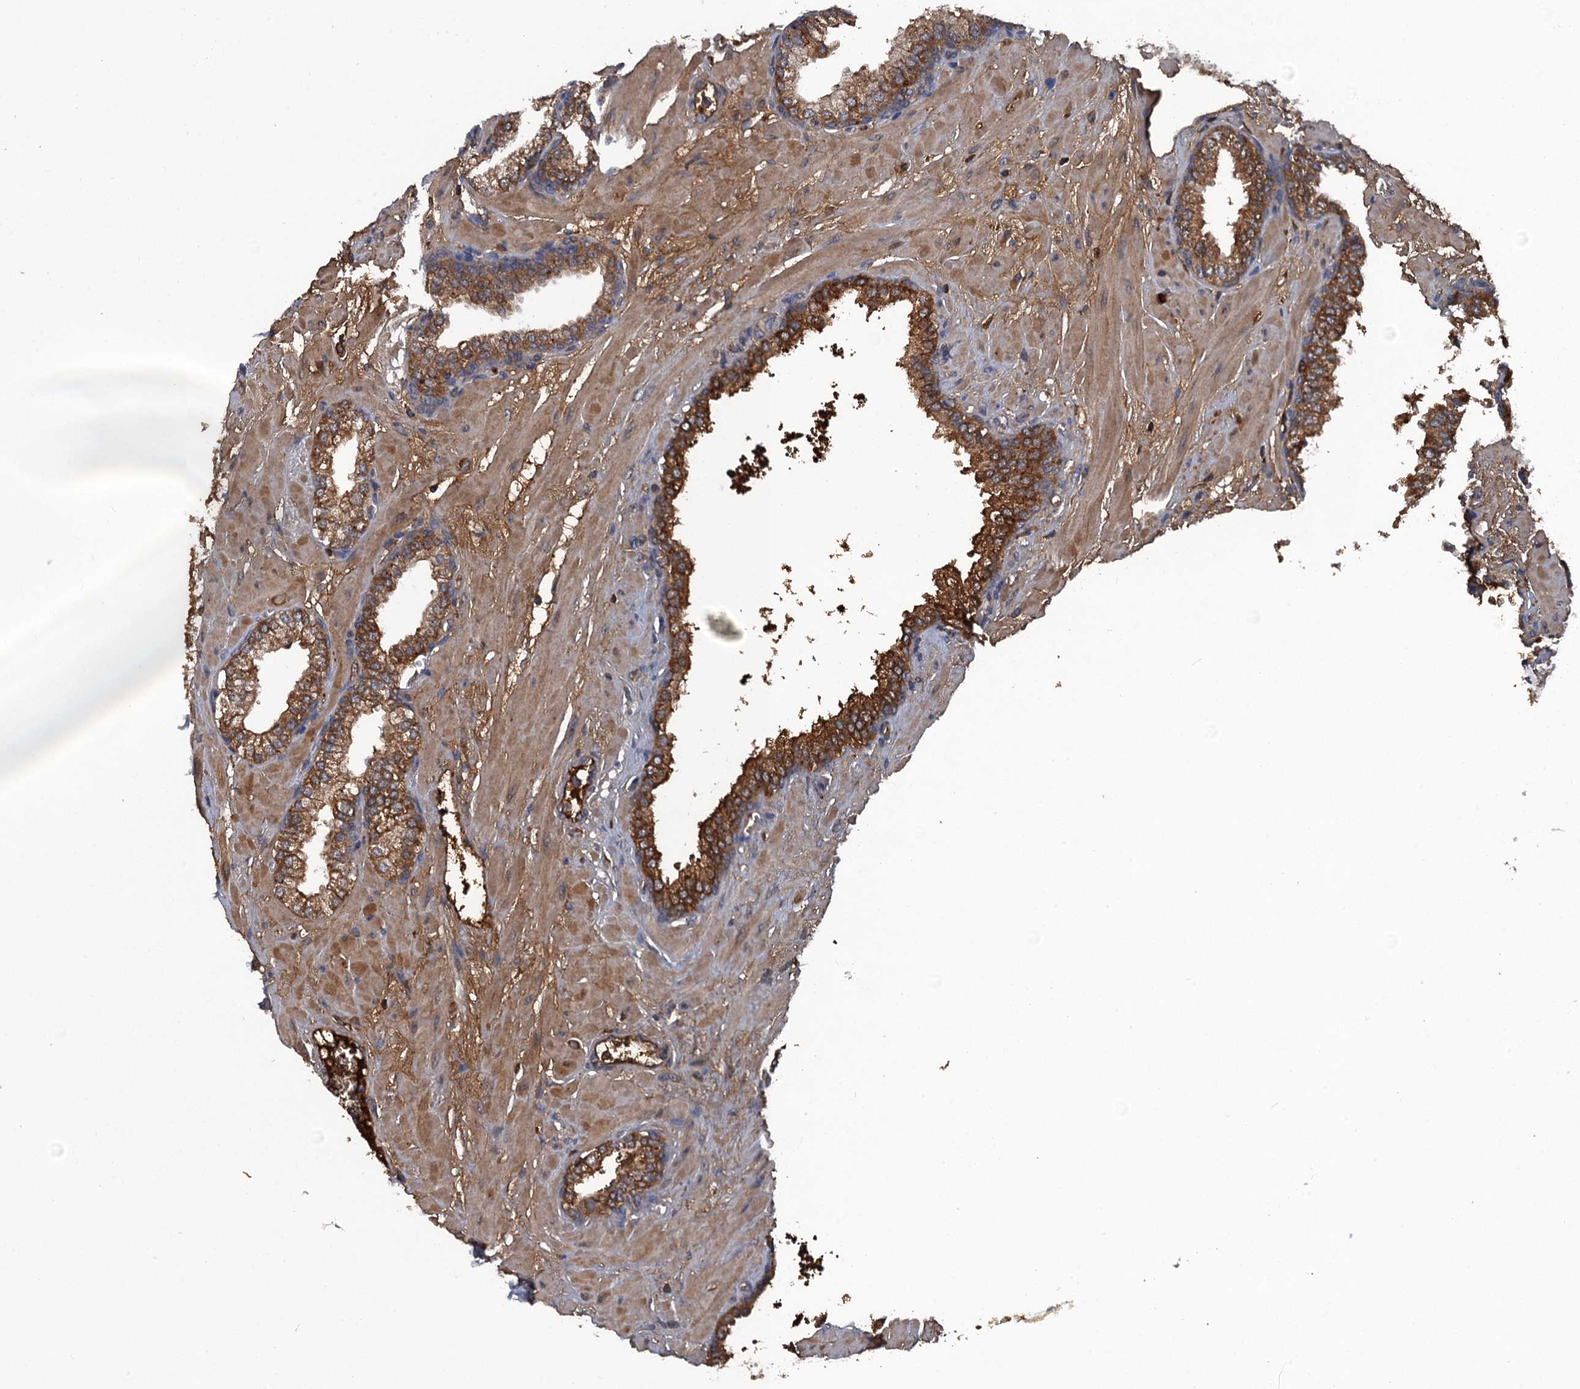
{"staining": {"intensity": "moderate", "quantity": ">75%", "location": "cytoplasmic/membranous"}, "tissue": "prostate", "cell_type": "Glandular cells", "image_type": "normal", "snomed": [{"axis": "morphology", "description": "Normal tissue, NOS"}, {"axis": "topography", "description": "Prostate"}], "caption": "Human prostate stained with a brown dye shows moderate cytoplasmic/membranous positive staining in approximately >75% of glandular cells.", "gene": "HAPLN3", "patient": {"sex": "male", "age": 60}}